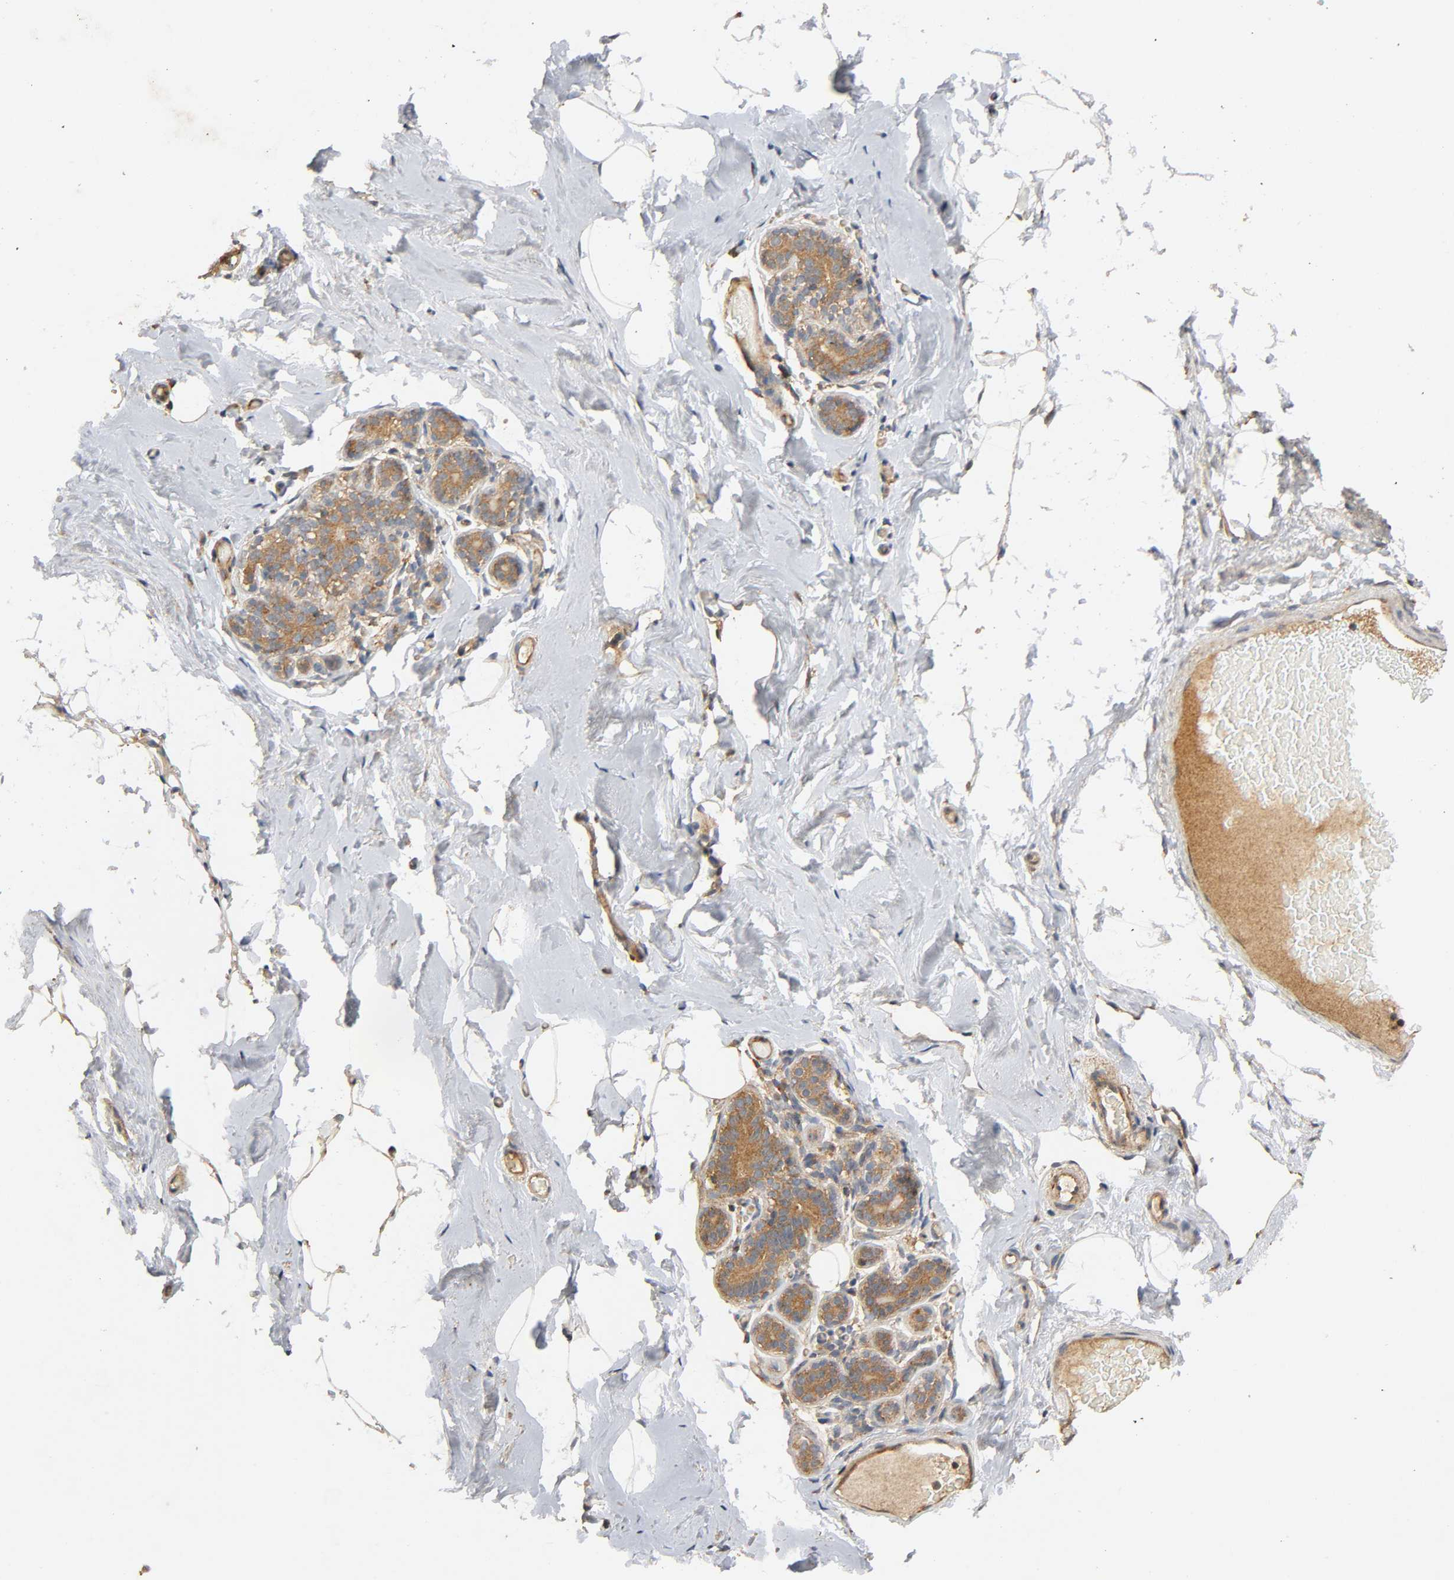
{"staining": {"intensity": "moderate", "quantity": ">75%", "location": "cytoplasmic/membranous"}, "tissue": "breast", "cell_type": "Adipocytes", "image_type": "normal", "snomed": [{"axis": "morphology", "description": "Normal tissue, NOS"}, {"axis": "topography", "description": "Breast"}, {"axis": "topography", "description": "Soft tissue"}], "caption": "Breast stained with IHC reveals moderate cytoplasmic/membranous positivity in about >75% of adipocytes. (Stains: DAB (3,3'-diaminobenzidine) in brown, nuclei in blue, Microscopy: brightfield microscopy at high magnification).", "gene": "IKBKB", "patient": {"sex": "female", "age": 75}}